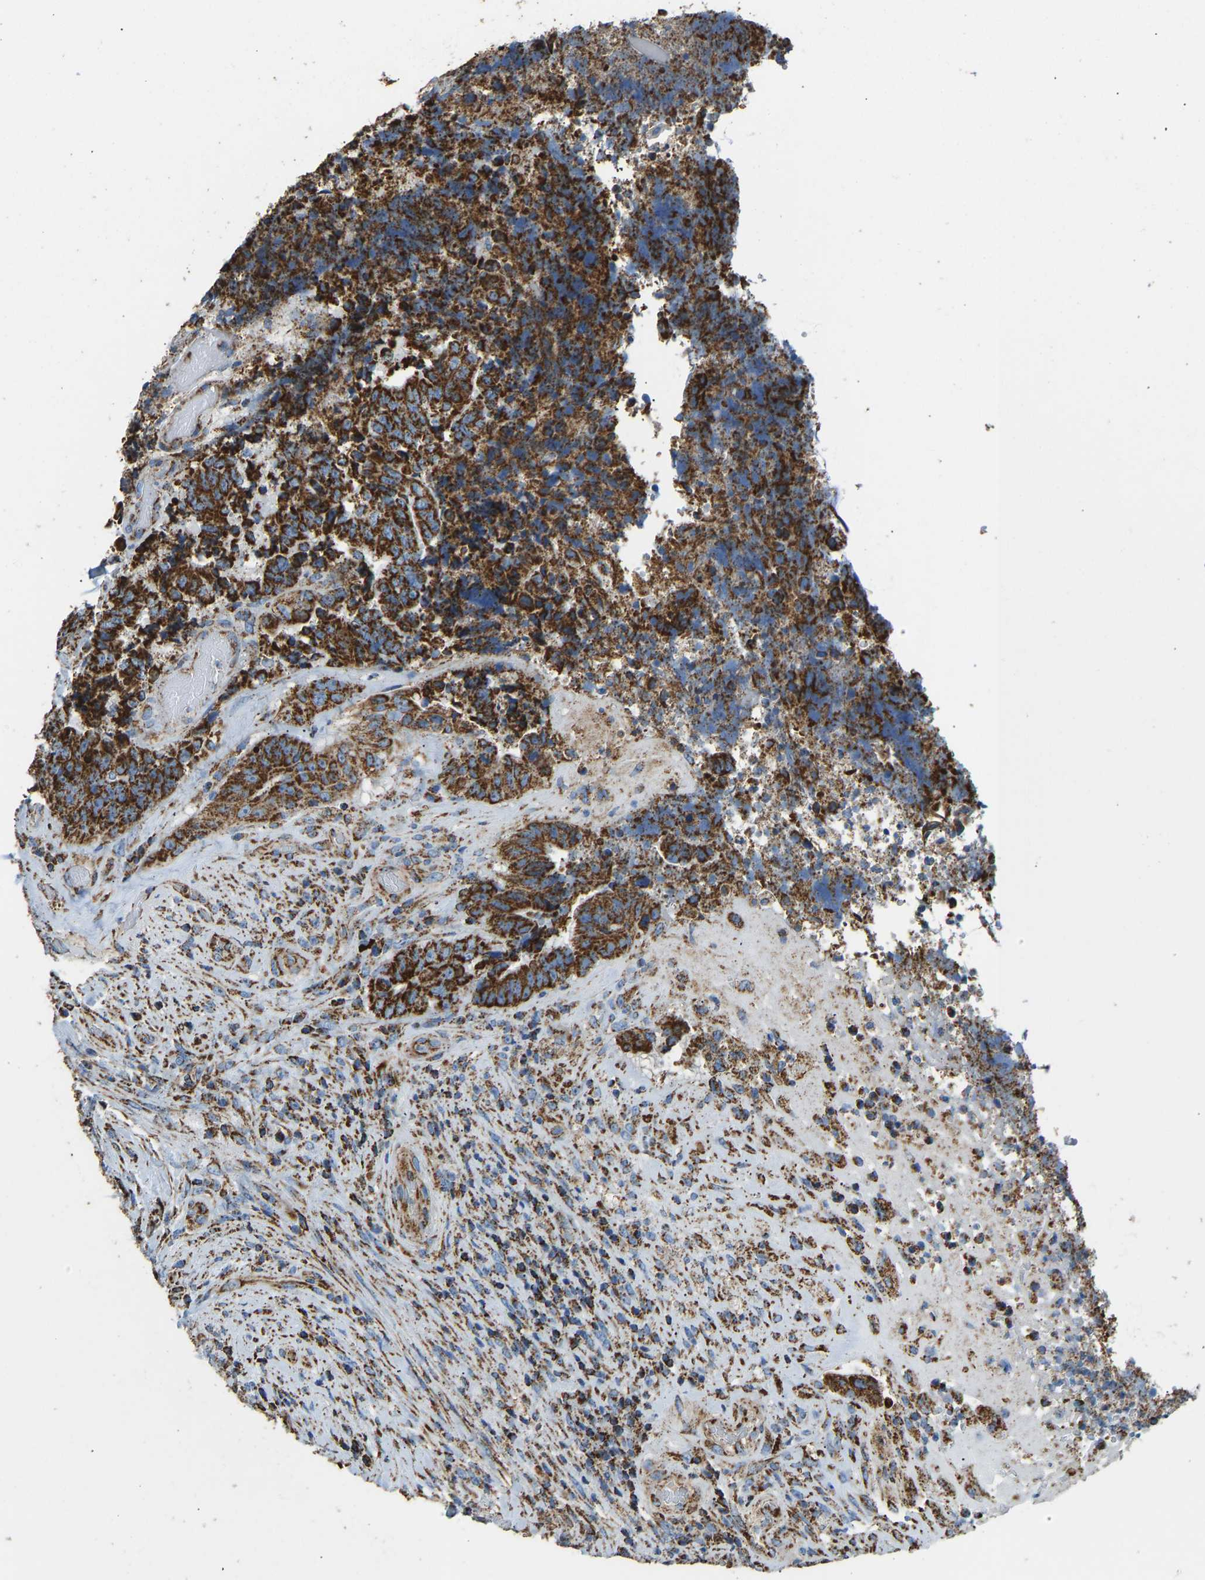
{"staining": {"intensity": "strong", "quantity": ">75%", "location": "cytoplasmic/membranous"}, "tissue": "colorectal cancer", "cell_type": "Tumor cells", "image_type": "cancer", "snomed": [{"axis": "morphology", "description": "Adenocarcinoma, NOS"}, {"axis": "topography", "description": "Rectum"}], "caption": "Protein expression analysis of human colorectal cancer reveals strong cytoplasmic/membranous staining in approximately >75% of tumor cells. (Brightfield microscopy of DAB IHC at high magnification).", "gene": "IRX6", "patient": {"sex": "male", "age": 72}}